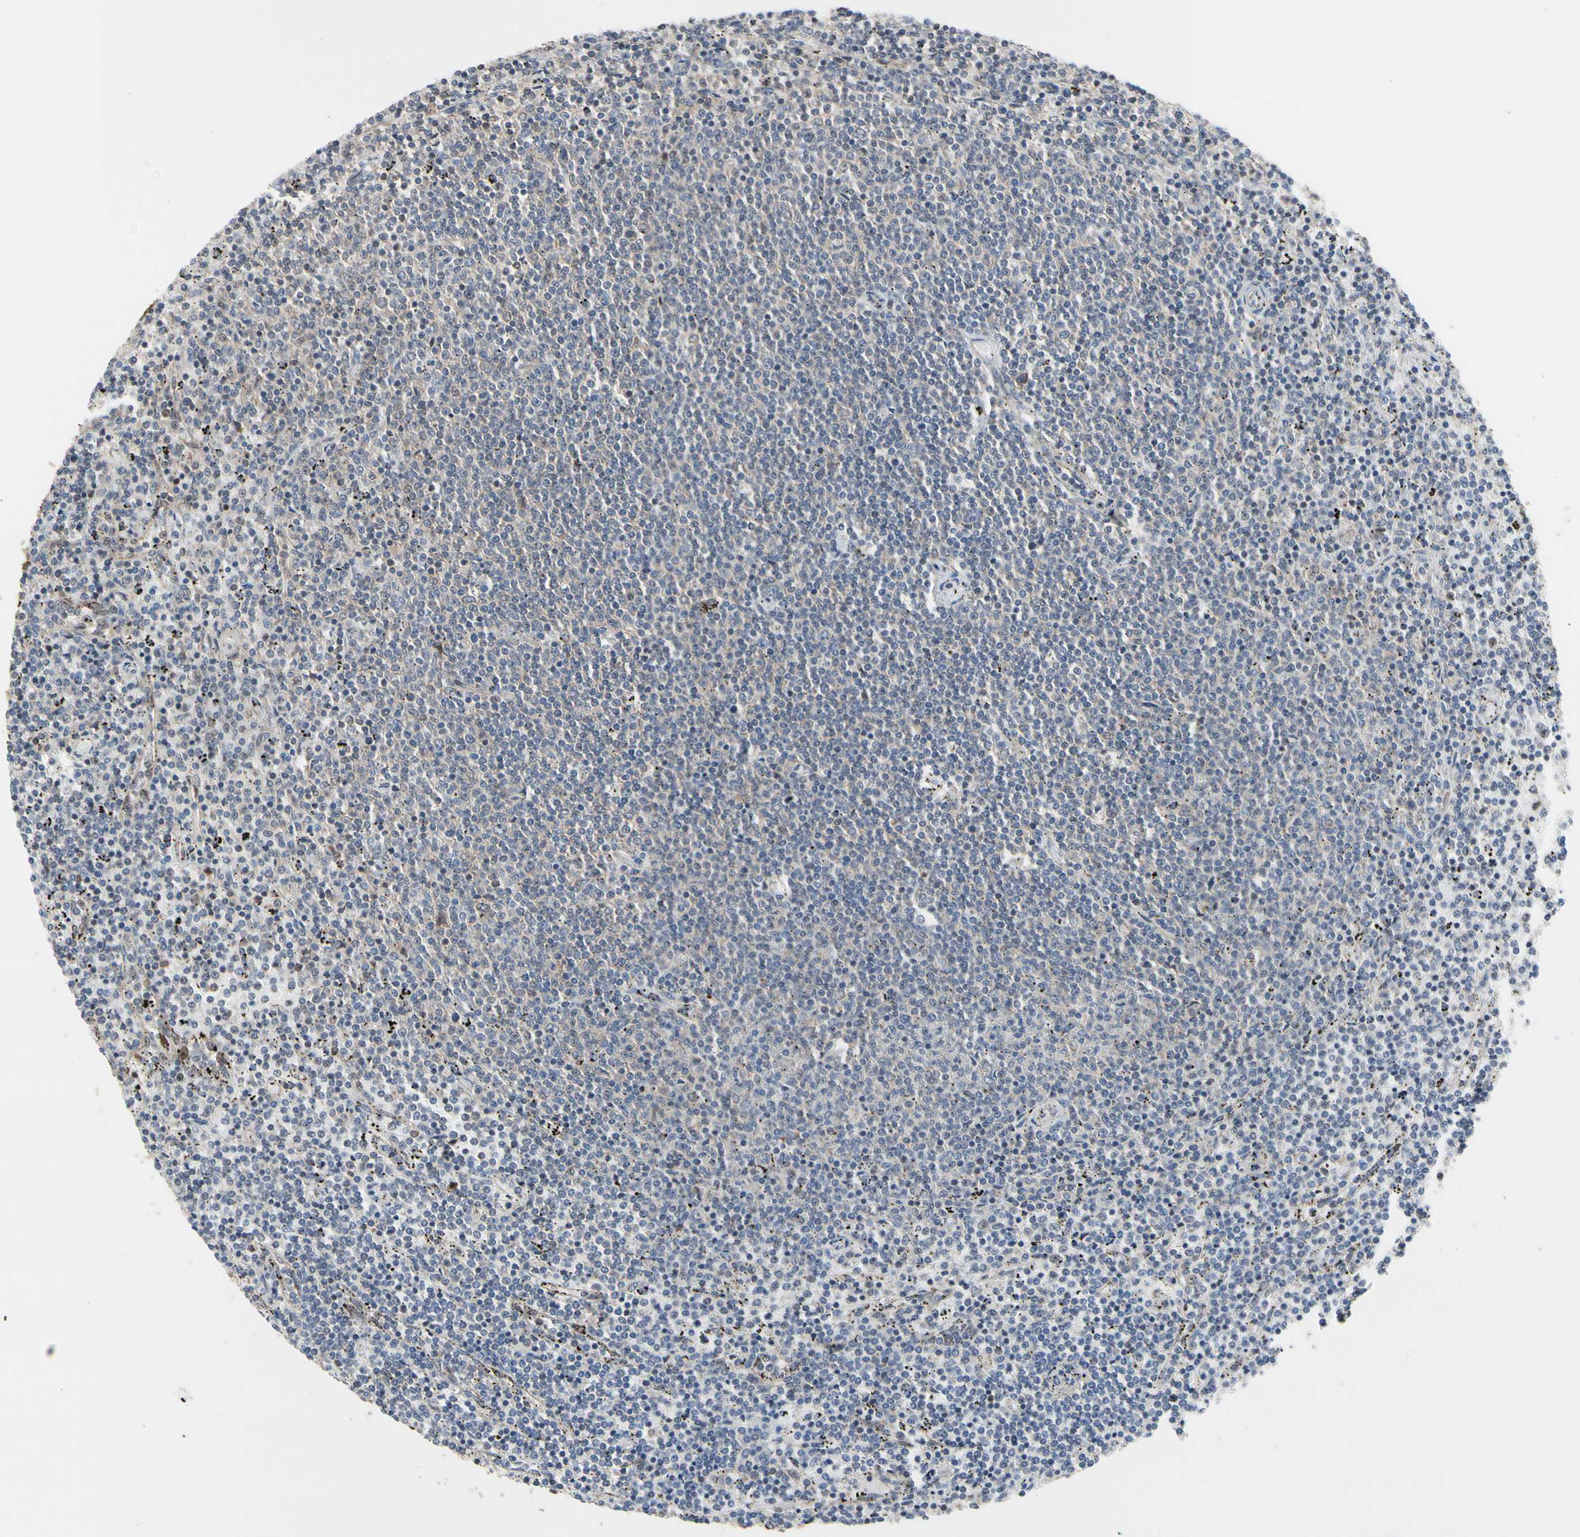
{"staining": {"intensity": "weak", "quantity": ">75%", "location": "cytoplasmic/membranous"}, "tissue": "lymphoma", "cell_type": "Tumor cells", "image_type": "cancer", "snomed": [{"axis": "morphology", "description": "Malignant lymphoma, non-Hodgkin's type, Low grade"}, {"axis": "topography", "description": "Spleen"}], "caption": "High-magnification brightfield microscopy of lymphoma stained with DAB (brown) and counterstained with hematoxylin (blue). tumor cells exhibit weak cytoplasmic/membranous staining is seen in approximately>75% of cells.", "gene": "CDK5", "patient": {"sex": "female", "age": 50}}